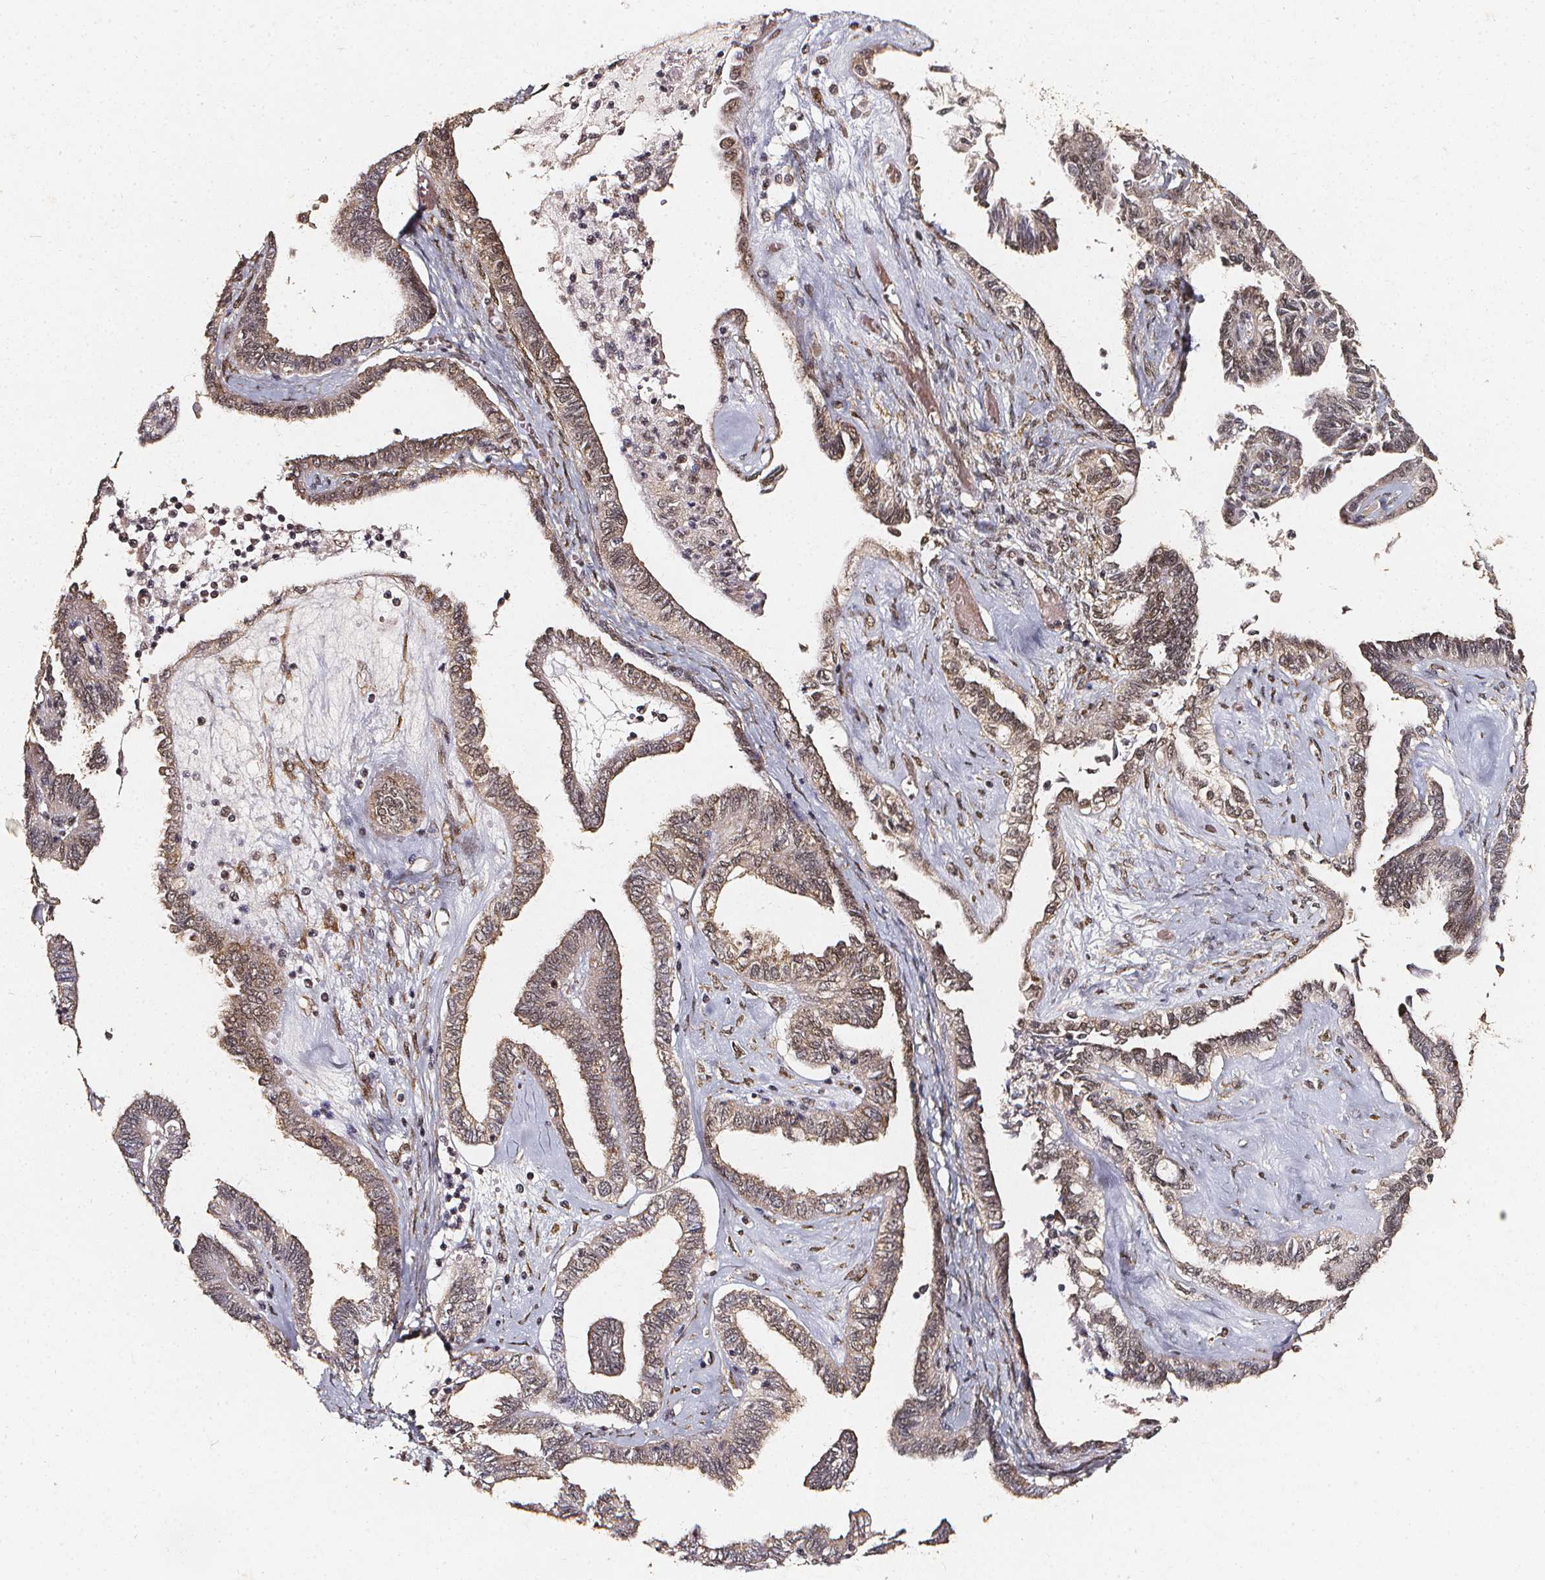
{"staining": {"intensity": "weak", "quantity": ">75%", "location": "cytoplasmic/membranous,nuclear"}, "tissue": "ovarian cancer", "cell_type": "Tumor cells", "image_type": "cancer", "snomed": [{"axis": "morphology", "description": "Carcinoma, endometroid"}, {"axis": "topography", "description": "Ovary"}], "caption": "This is an image of immunohistochemistry (IHC) staining of ovarian cancer (endometroid carcinoma), which shows weak expression in the cytoplasmic/membranous and nuclear of tumor cells.", "gene": "SMN1", "patient": {"sex": "female", "age": 70}}